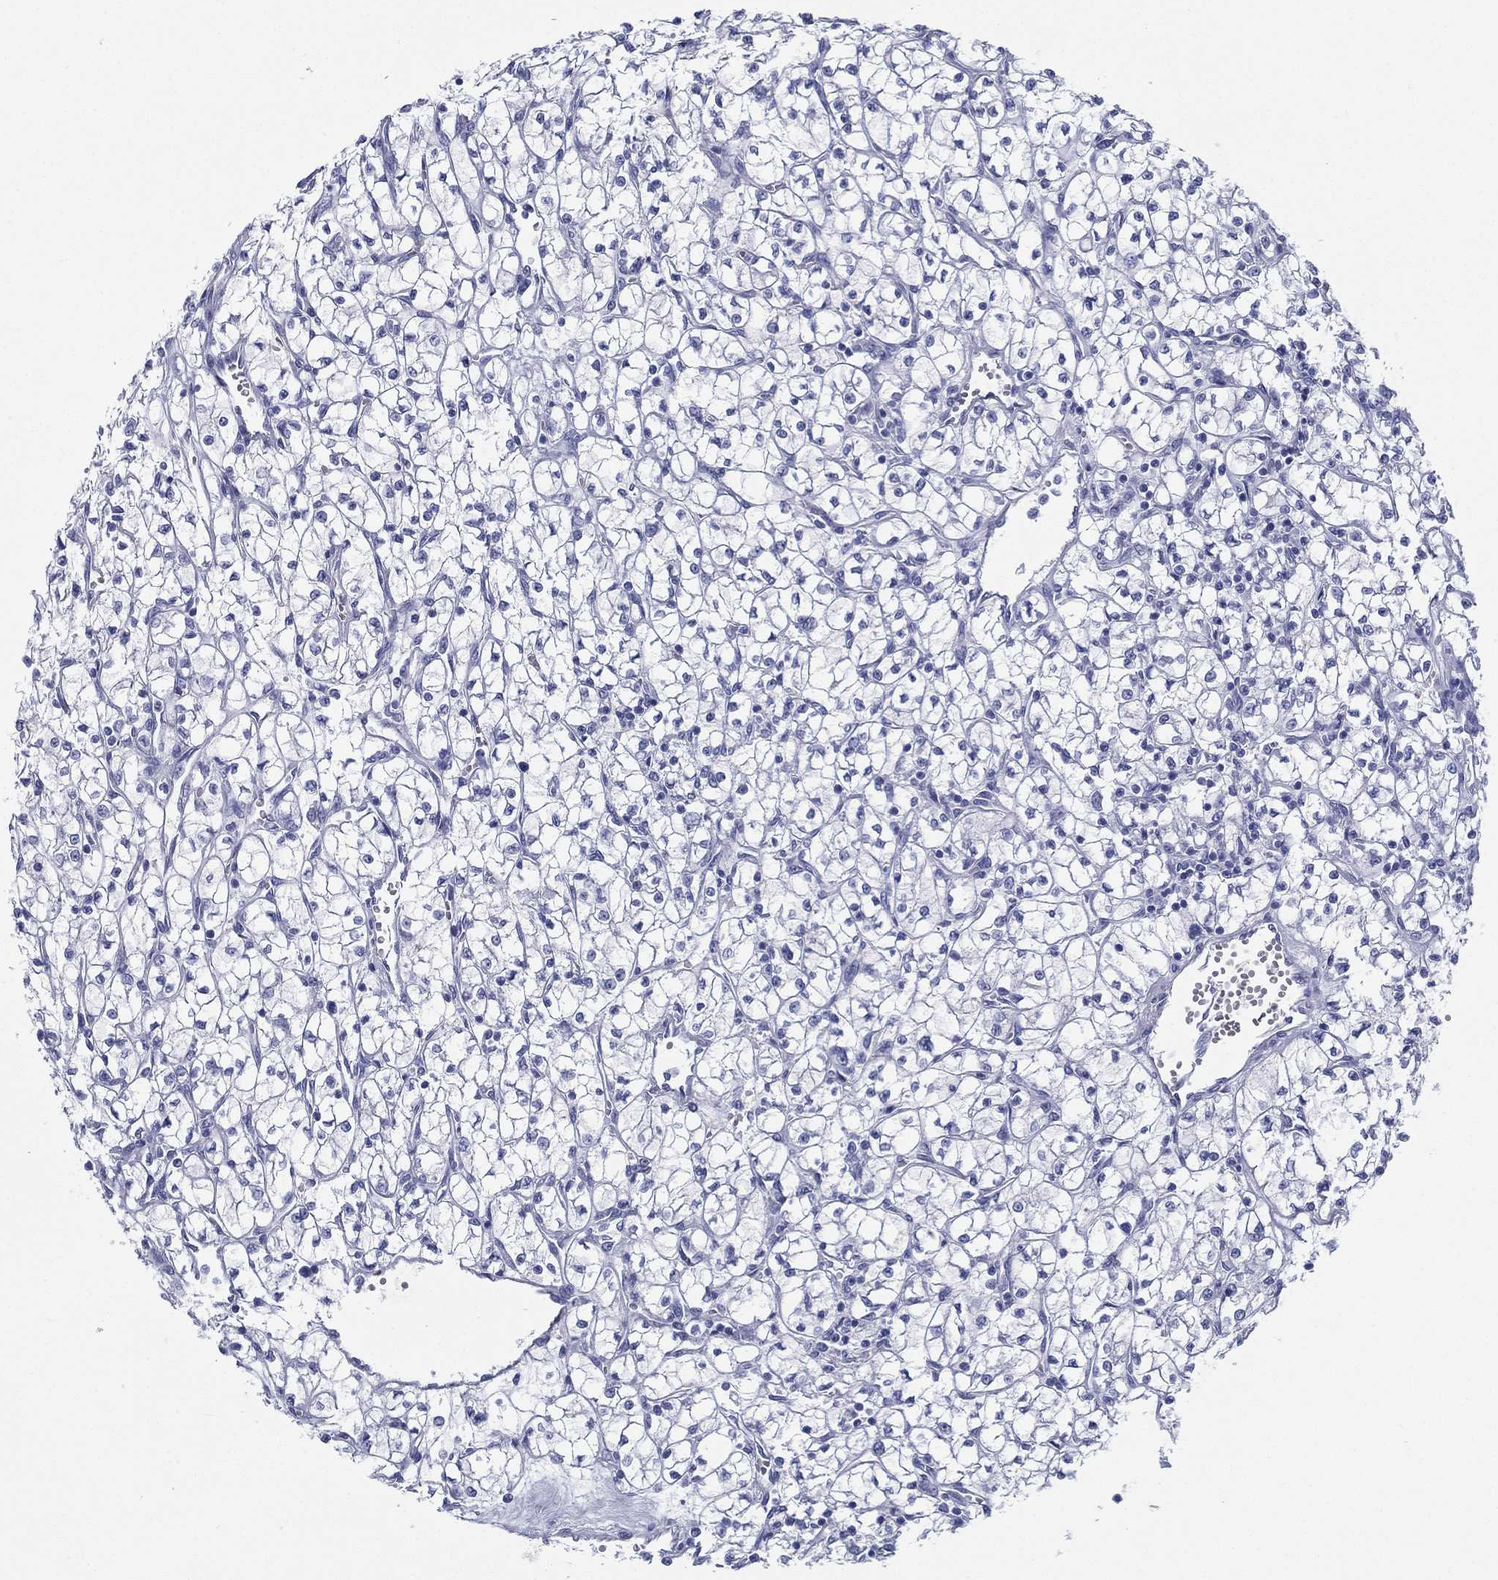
{"staining": {"intensity": "negative", "quantity": "none", "location": "none"}, "tissue": "renal cancer", "cell_type": "Tumor cells", "image_type": "cancer", "snomed": [{"axis": "morphology", "description": "Adenocarcinoma, NOS"}, {"axis": "topography", "description": "Kidney"}], "caption": "This is a photomicrograph of immunohistochemistry staining of renal cancer, which shows no positivity in tumor cells.", "gene": "RSPH4A", "patient": {"sex": "female", "age": 64}}